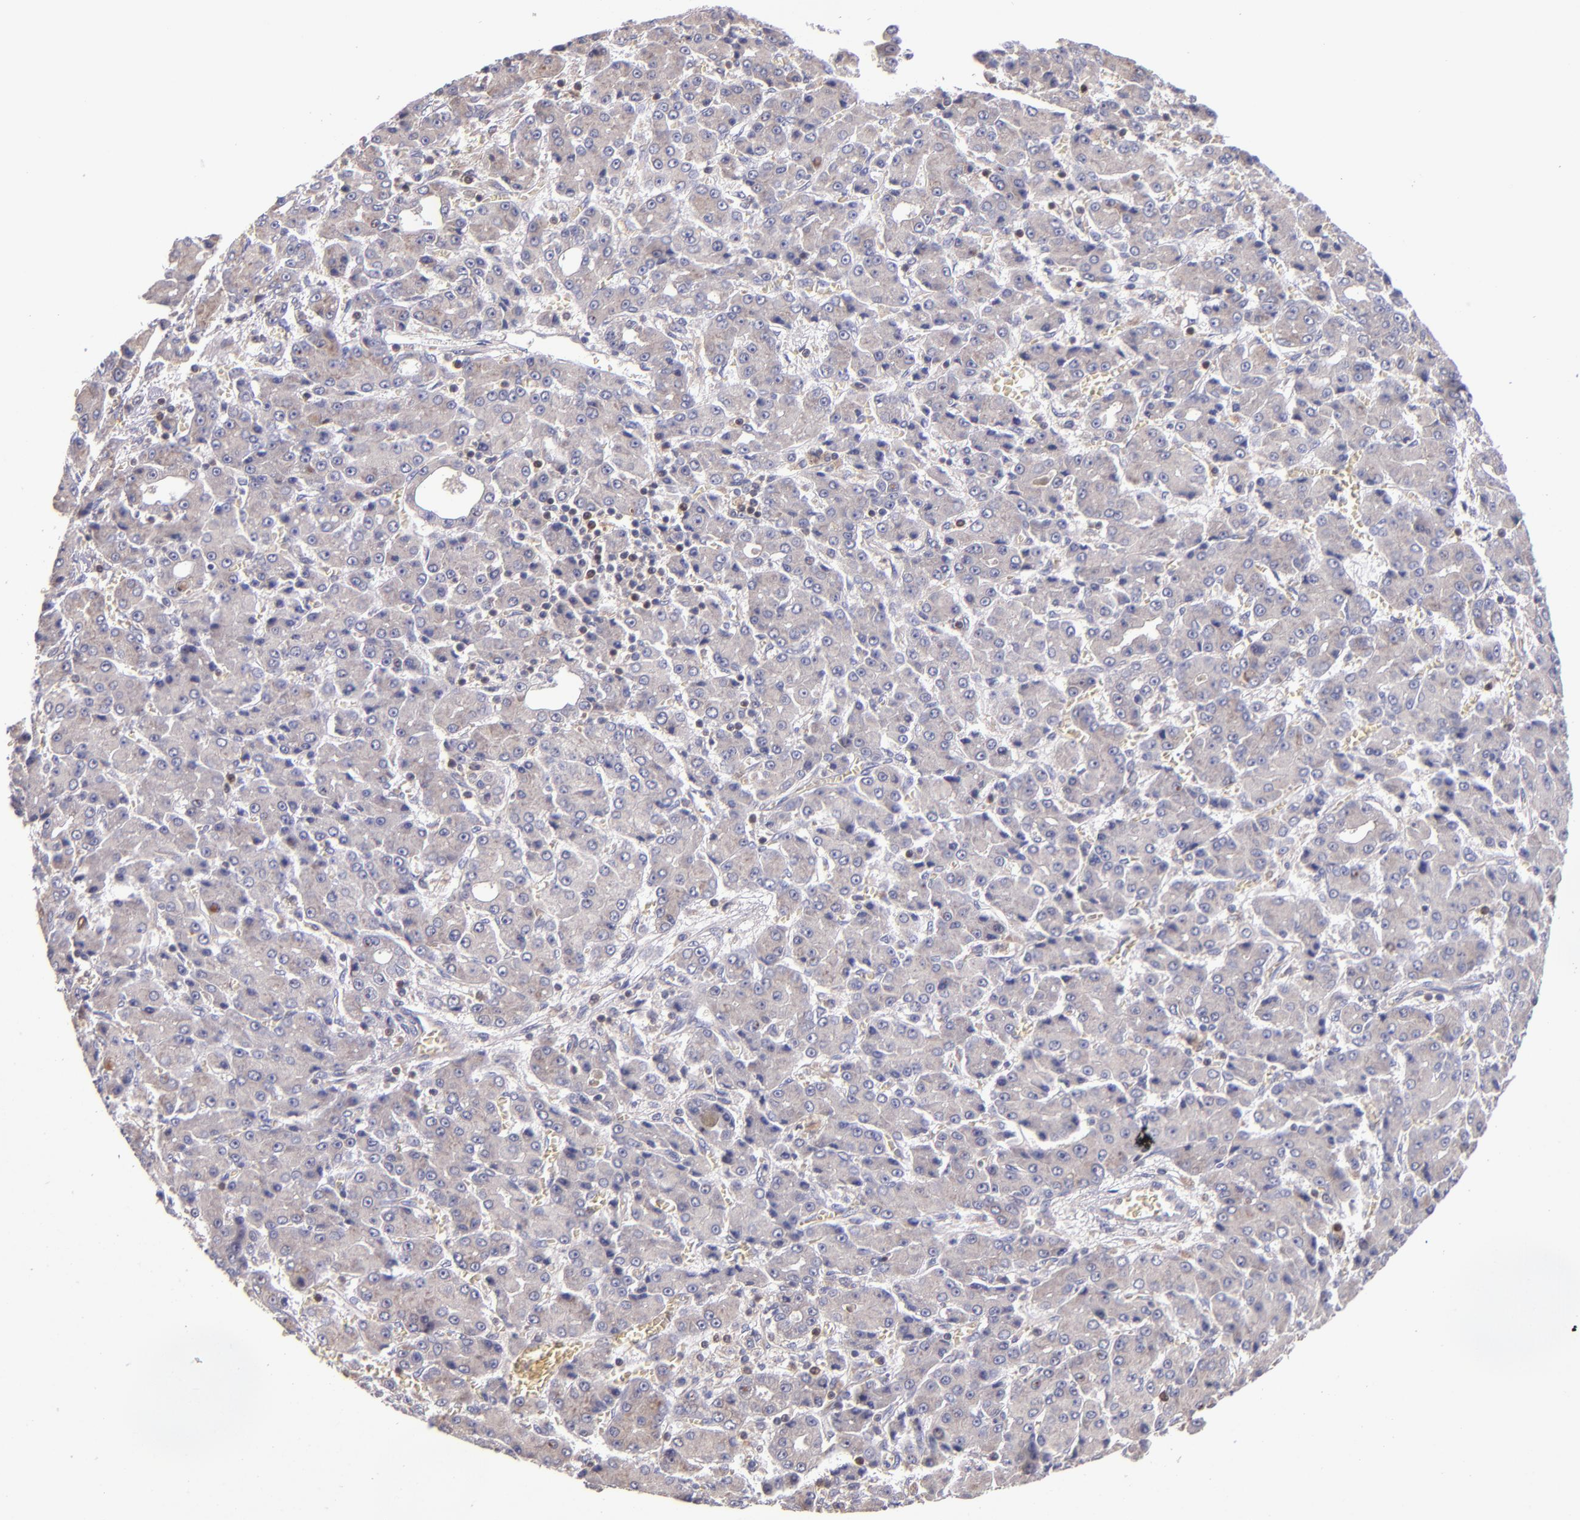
{"staining": {"intensity": "weak", "quantity": "<25%", "location": "cytoplasmic/membranous"}, "tissue": "liver cancer", "cell_type": "Tumor cells", "image_type": "cancer", "snomed": [{"axis": "morphology", "description": "Carcinoma, Hepatocellular, NOS"}, {"axis": "topography", "description": "Liver"}], "caption": "Immunohistochemistry photomicrograph of liver hepatocellular carcinoma stained for a protein (brown), which demonstrates no positivity in tumor cells.", "gene": "EIF4ENIF1", "patient": {"sex": "male", "age": 69}}